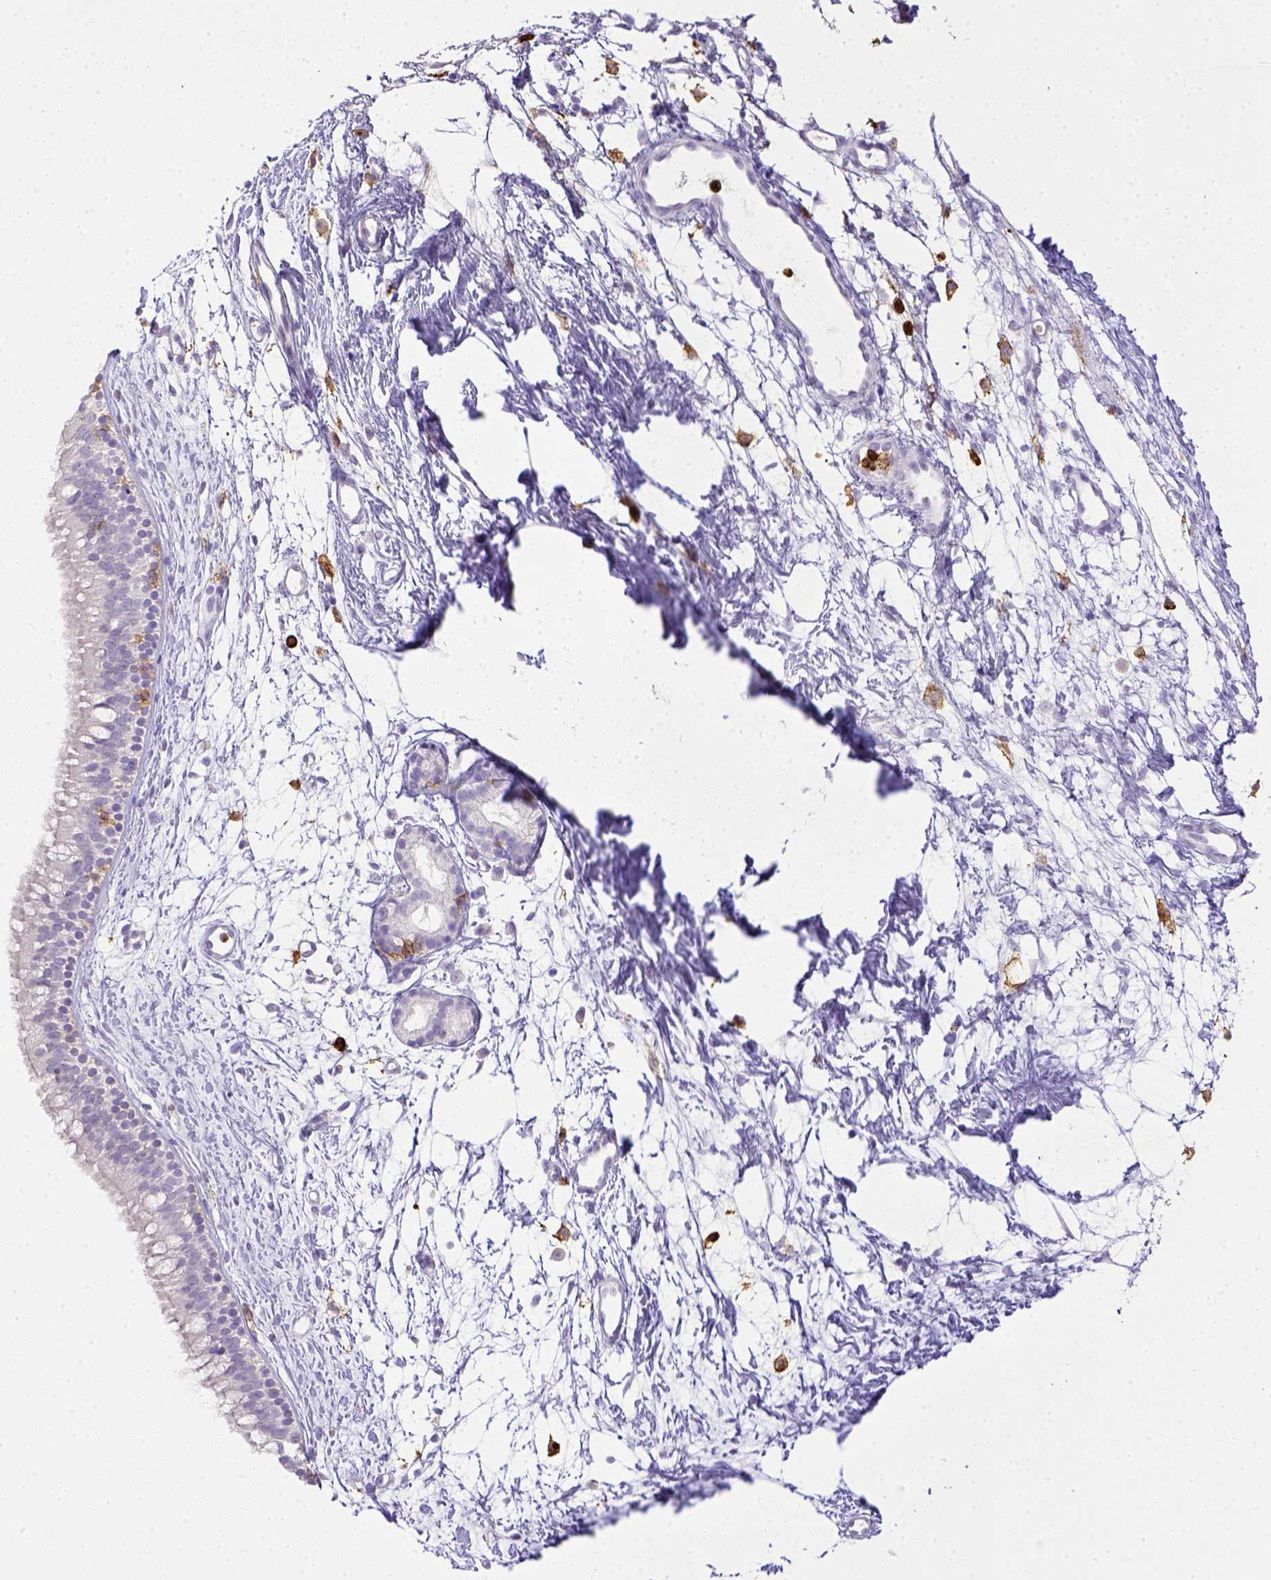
{"staining": {"intensity": "negative", "quantity": "none", "location": "none"}, "tissue": "nasopharynx", "cell_type": "Respiratory epithelial cells", "image_type": "normal", "snomed": [{"axis": "morphology", "description": "Normal tissue, NOS"}, {"axis": "topography", "description": "Nasopharynx"}], "caption": "The histopathology image demonstrates no staining of respiratory epithelial cells in normal nasopharynx.", "gene": "ITGAM", "patient": {"sex": "male", "age": 58}}